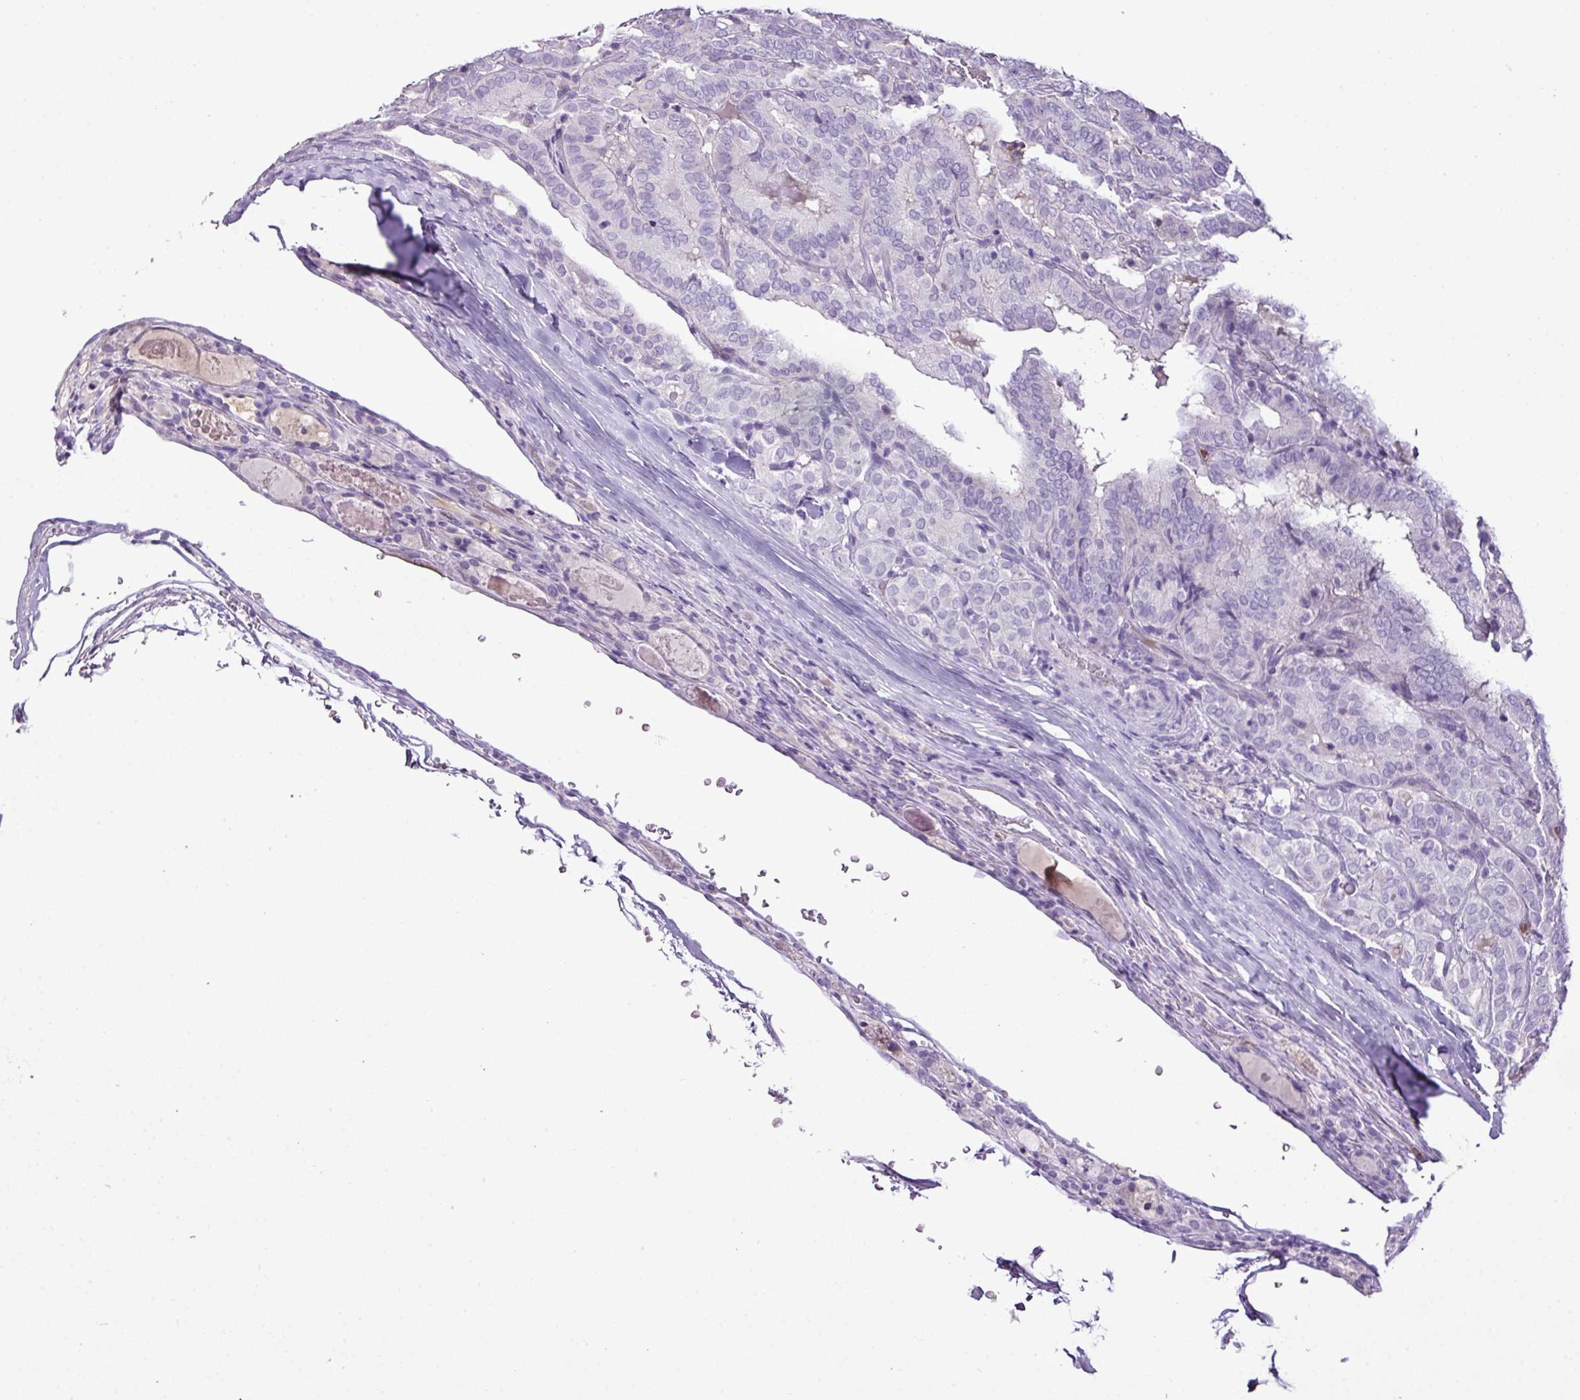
{"staining": {"intensity": "negative", "quantity": "none", "location": "none"}, "tissue": "thyroid cancer", "cell_type": "Tumor cells", "image_type": "cancer", "snomed": [{"axis": "morphology", "description": "Papillary adenocarcinoma, NOS"}, {"axis": "topography", "description": "Thyroid gland"}], "caption": "Histopathology image shows no significant protein staining in tumor cells of thyroid papillary adenocarcinoma.", "gene": "HTR3E", "patient": {"sex": "female", "age": 72}}